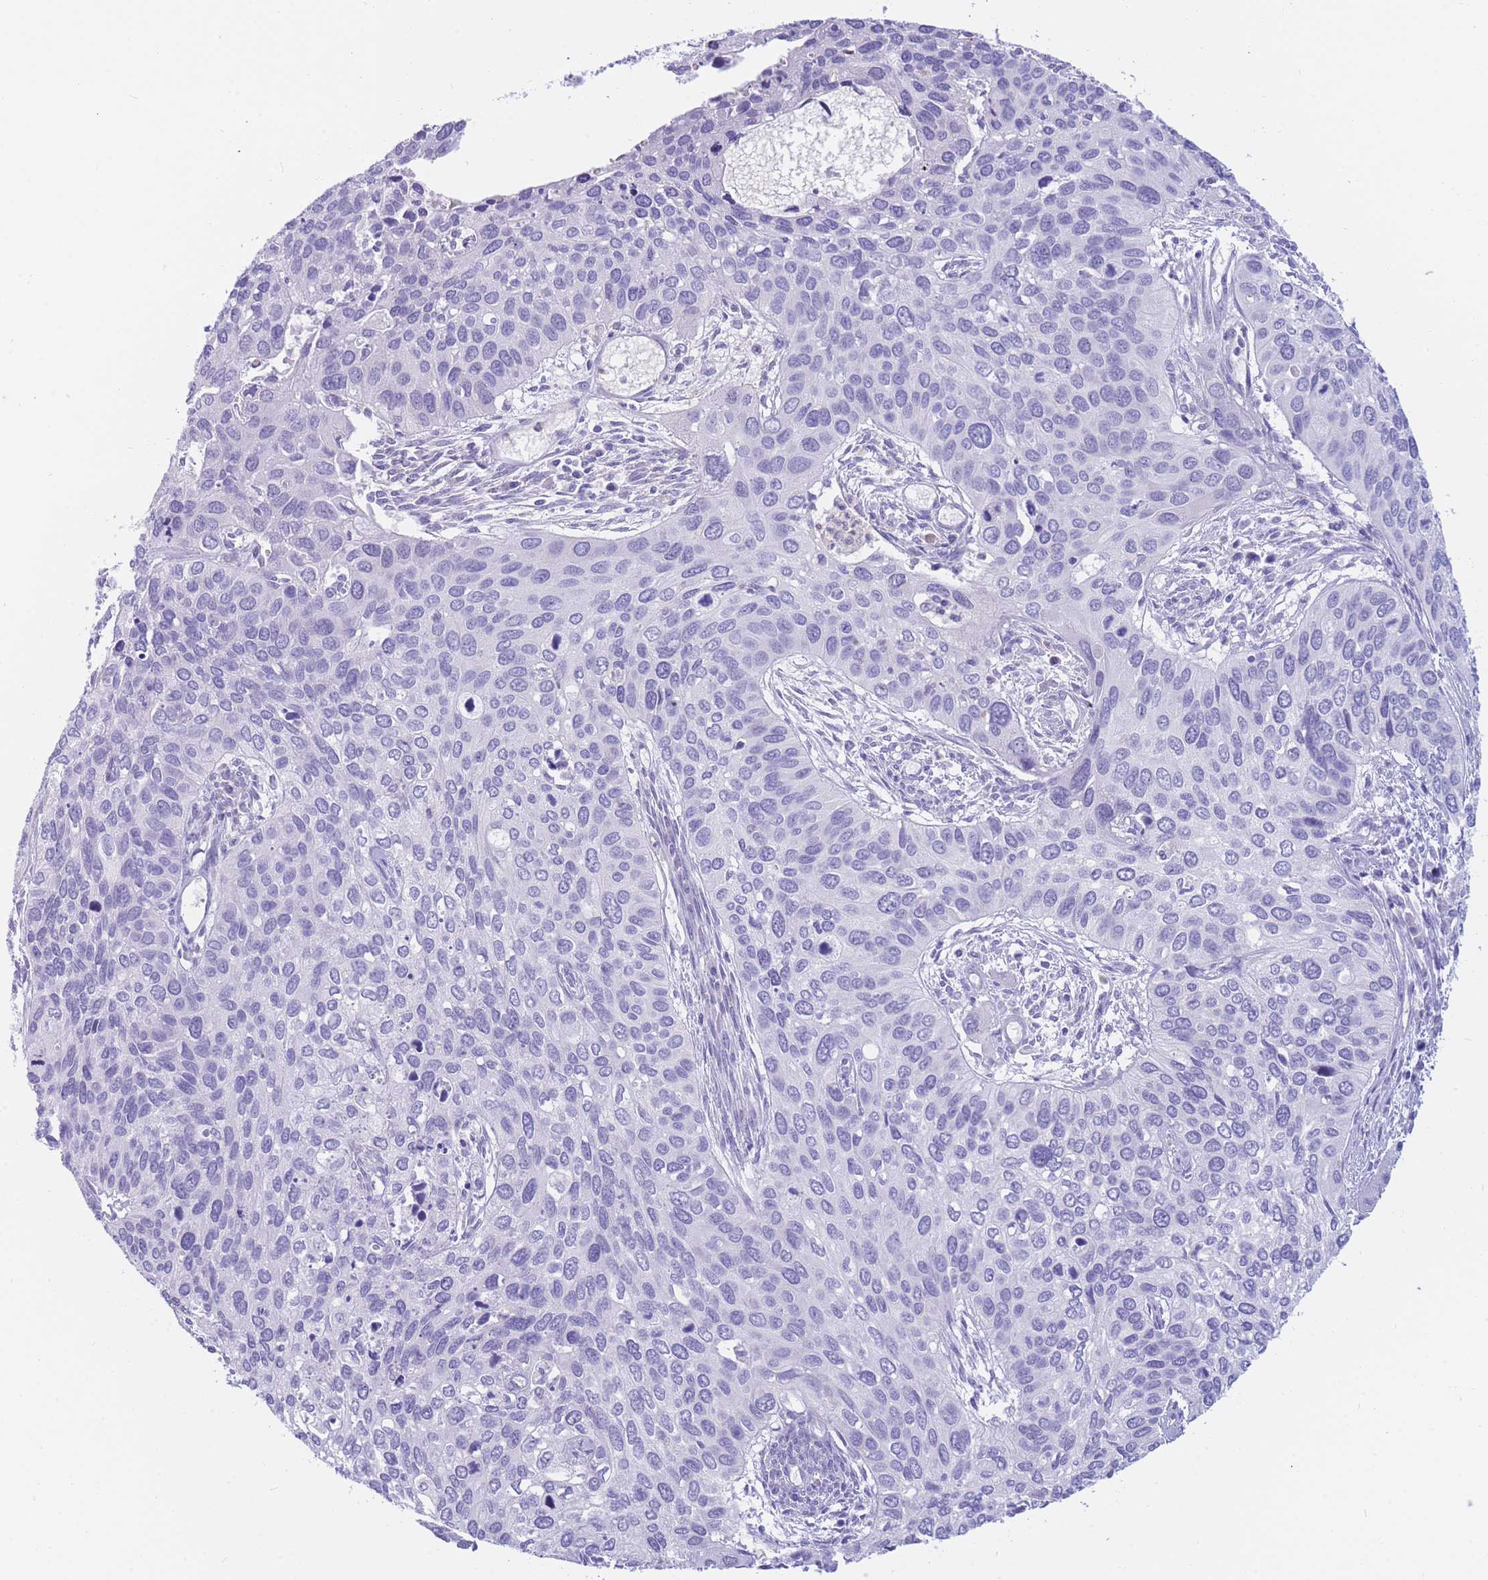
{"staining": {"intensity": "negative", "quantity": "none", "location": "none"}, "tissue": "cervical cancer", "cell_type": "Tumor cells", "image_type": "cancer", "snomed": [{"axis": "morphology", "description": "Squamous cell carcinoma, NOS"}, {"axis": "topography", "description": "Cervix"}], "caption": "Immunohistochemistry photomicrograph of neoplastic tissue: human cervical cancer (squamous cell carcinoma) stained with DAB (3,3'-diaminobenzidine) displays no significant protein expression in tumor cells.", "gene": "SULT1A1", "patient": {"sex": "female", "age": 55}}